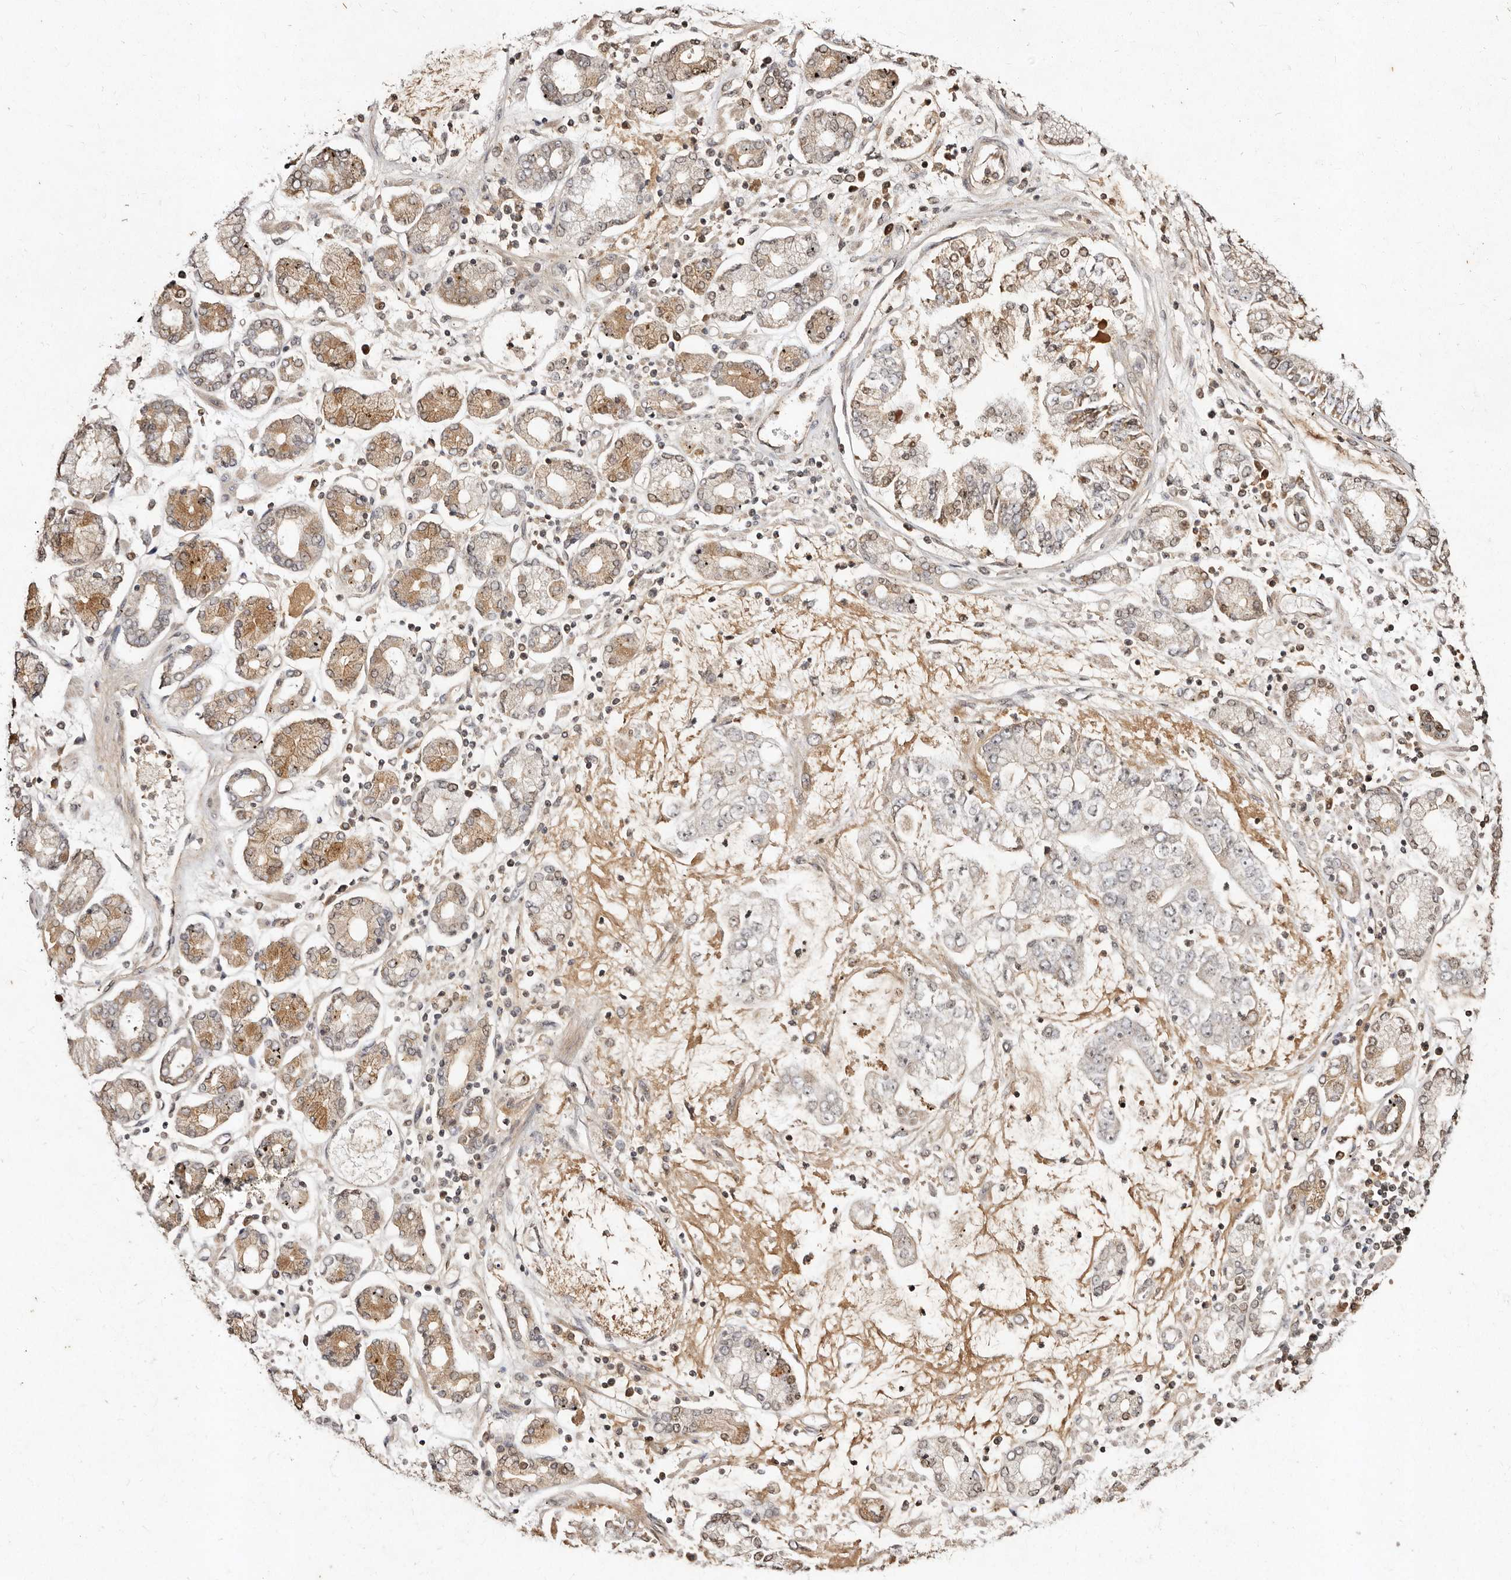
{"staining": {"intensity": "weak", "quantity": "25%-75%", "location": "cytoplasmic/membranous"}, "tissue": "stomach cancer", "cell_type": "Tumor cells", "image_type": "cancer", "snomed": [{"axis": "morphology", "description": "Adenocarcinoma, NOS"}, {"axis": "topography", "description": "Stomach"}], "caption": "Immunohistochemistry photomicrograph of human stomach cancer stained for a protein (brown), which displays low levels of weak cytoplasmic/membranous positivity in about 25%-75% of tumor cells.", "gene": "LCORL", "patient": {"sex": "male", "age": 76}}